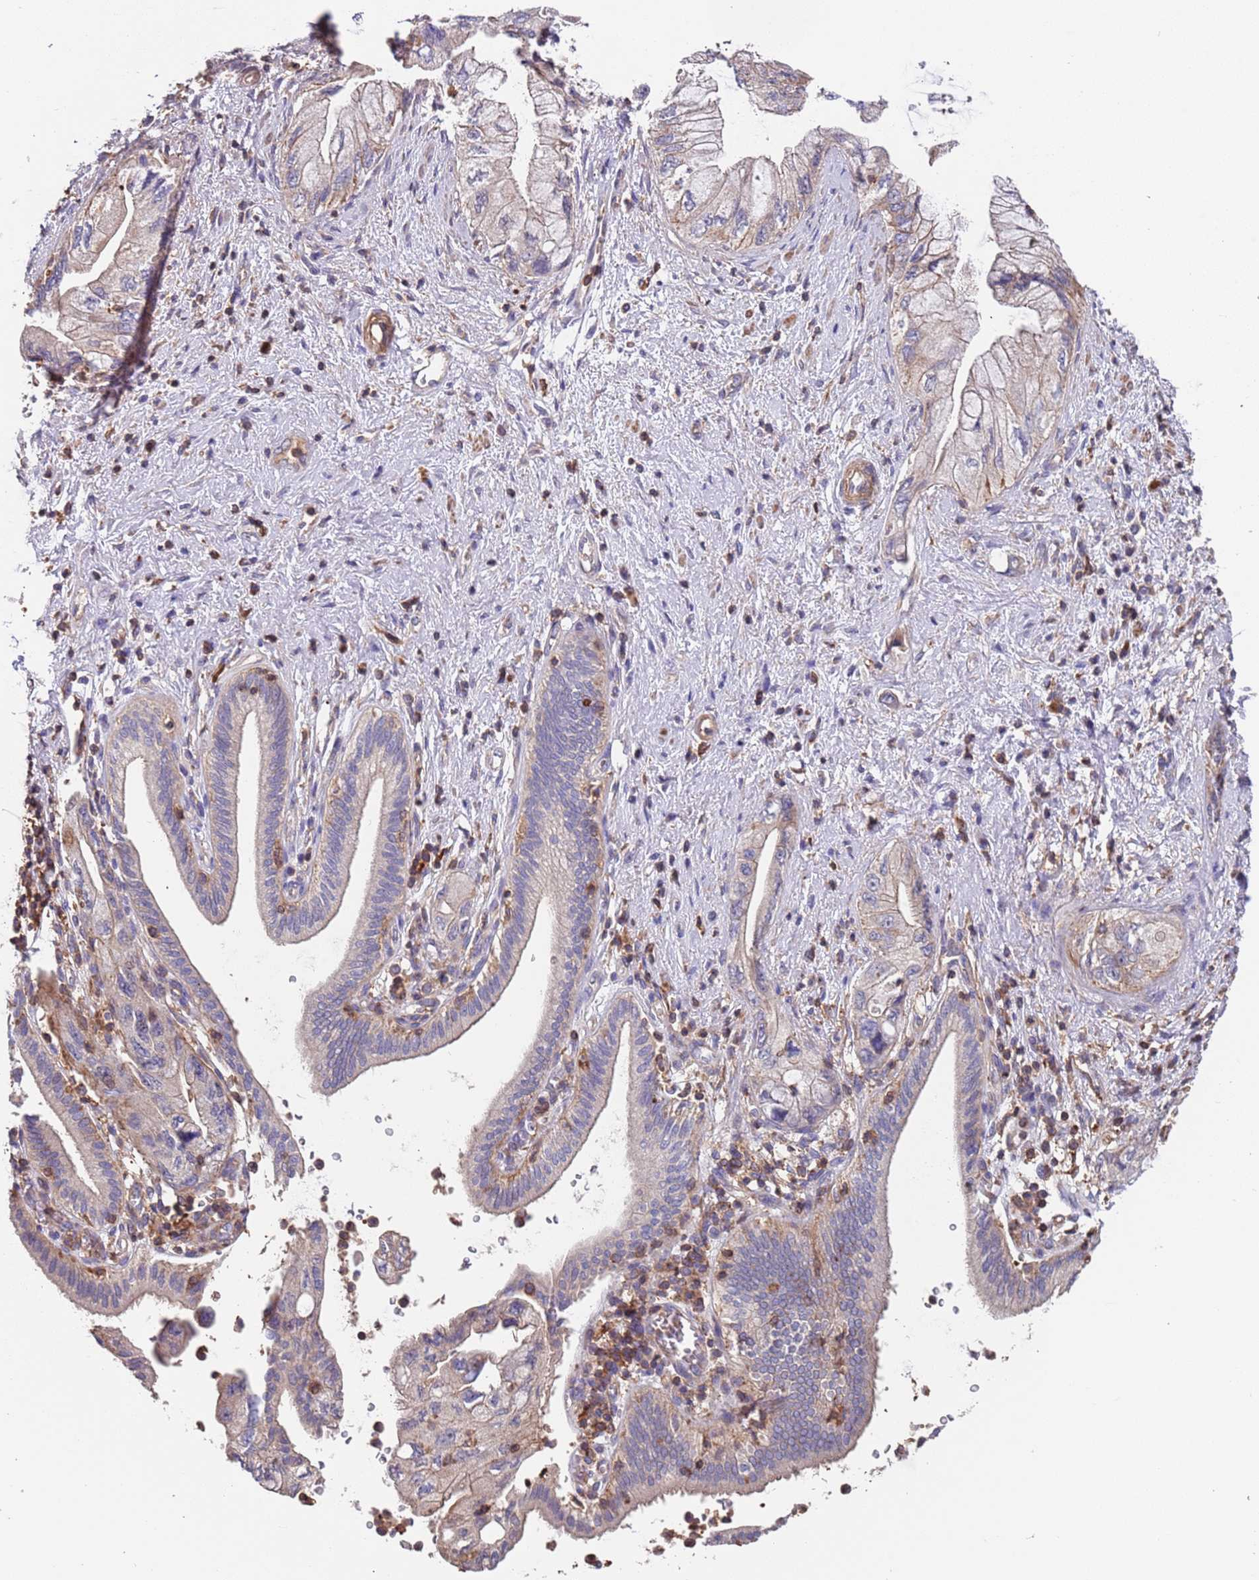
{"staining": {"intensity": "weak", "quantity": "<25%", "location": "cytoplasmic/membranous"}, "tissue": "pancreatic cancer", "cell_type": "Tumor cells", "image_type": "cancer", "snomed": [{"axis": "morphology", "description": "Adenocarcinoma, NOS"}, {"axis": "topography", "description": "Pancreas"}], "caption": "High magnification brightfield microscopy of pancreatic cancer stained with DAB (3,3'-diaminobenzidine) (brown) and counterstained with hematoxylin (blue): tumor cells show no significant staining.", "gene": "SYT4", "patient": {"sex": "female", "age": 73}}